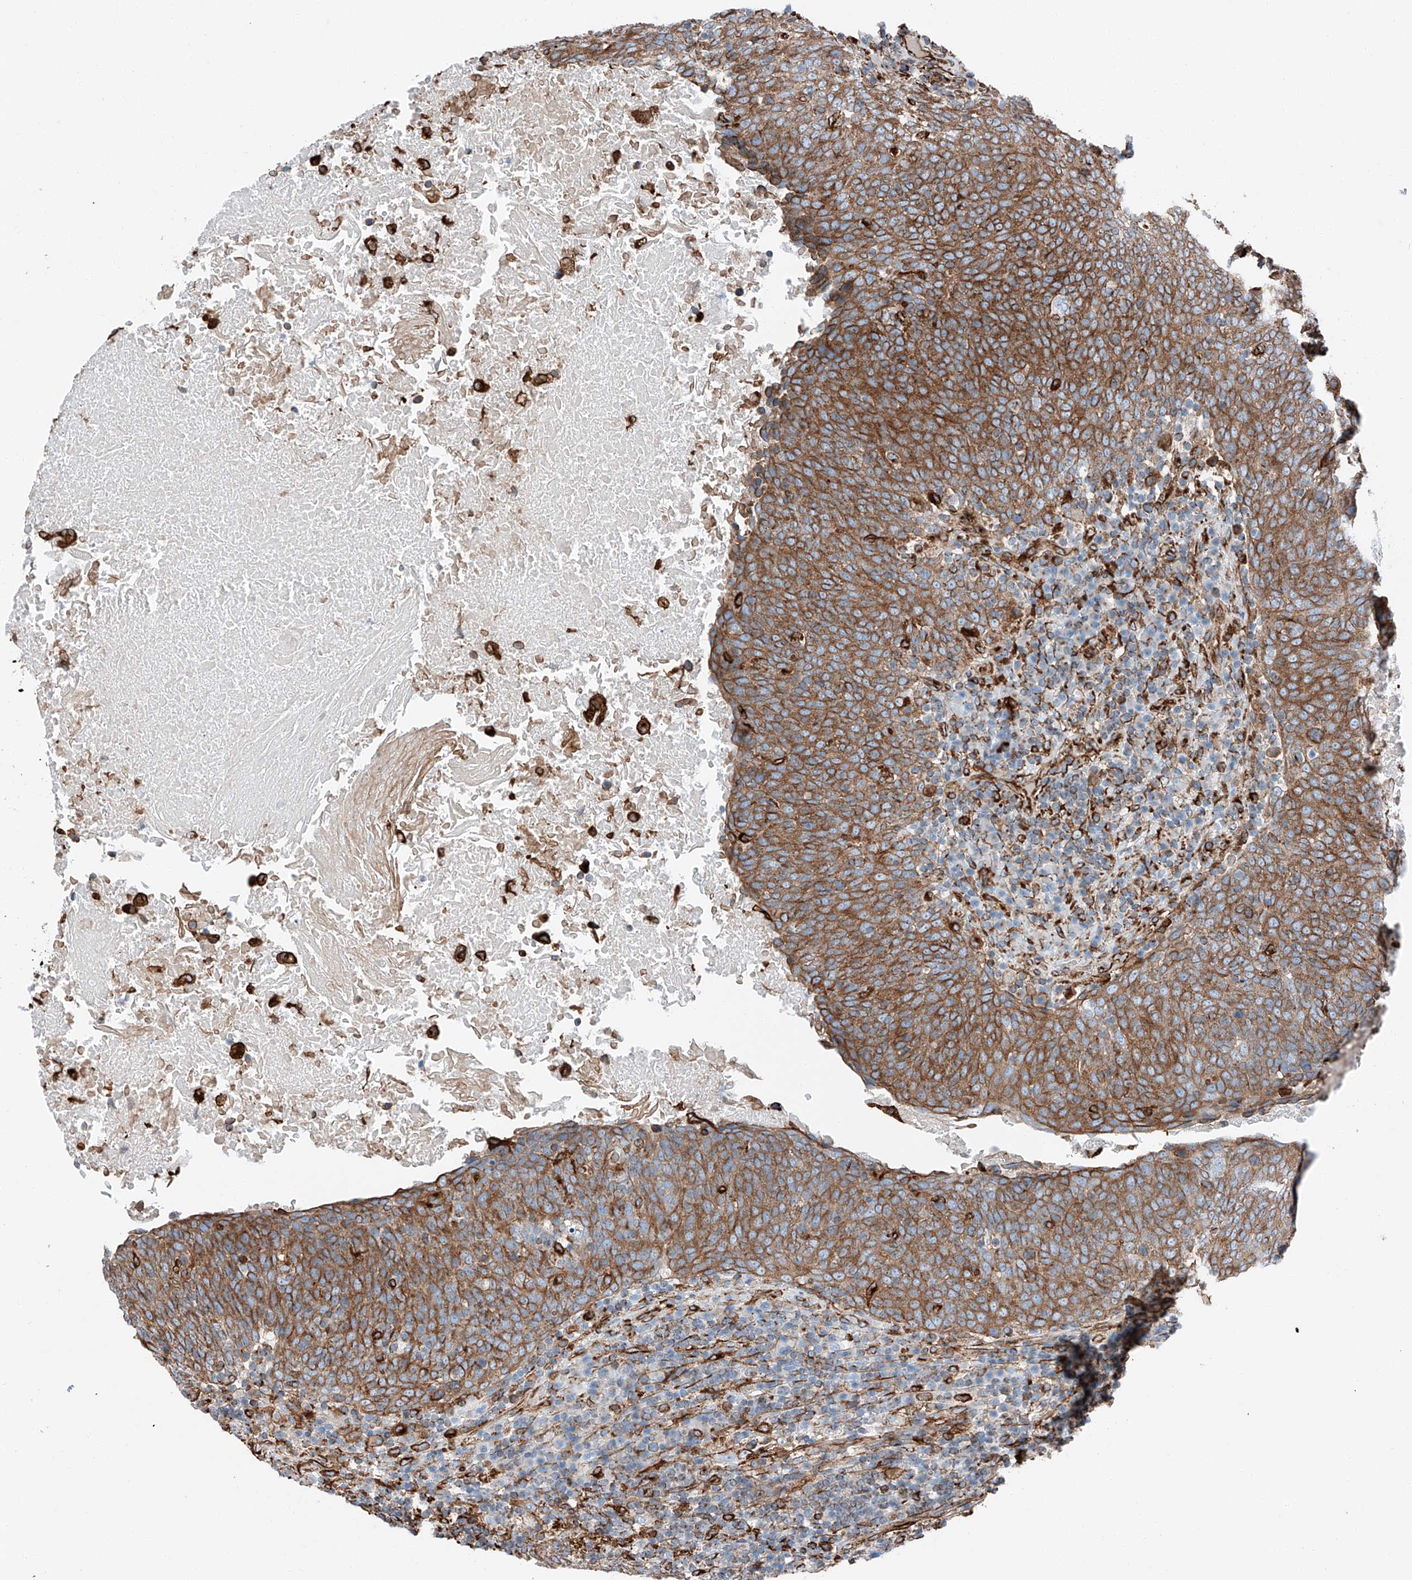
{"staining": {"intensity": "moderate", "quantity": ">75%", "location": "cytoplasmic/membranous"}, "tissue": "head and neck cancer", "cell_type": "Tumor cells", "image_type": "cancer", "snomed": [{"axis": "morphology", "description": "Squamous cell carcinoma, NOS"}, {"axis": "morphology", "description": "Squamous cell carcinoma, metastatic, NOS"}, {"axis": "topography", "description": "Lymph node"}, {"axis": "topography", "description": "Head-Neck"}], "caption": "Human head and neck cancer (metastatic squamous cell carcinoma) stained with a brown dye demonstrates moderate cytoplasmic/membranous positive expression in approximately >75% of tumor cells.", "gene": "ZNF804A", "patient": {"sex": "male", "age": 62}}